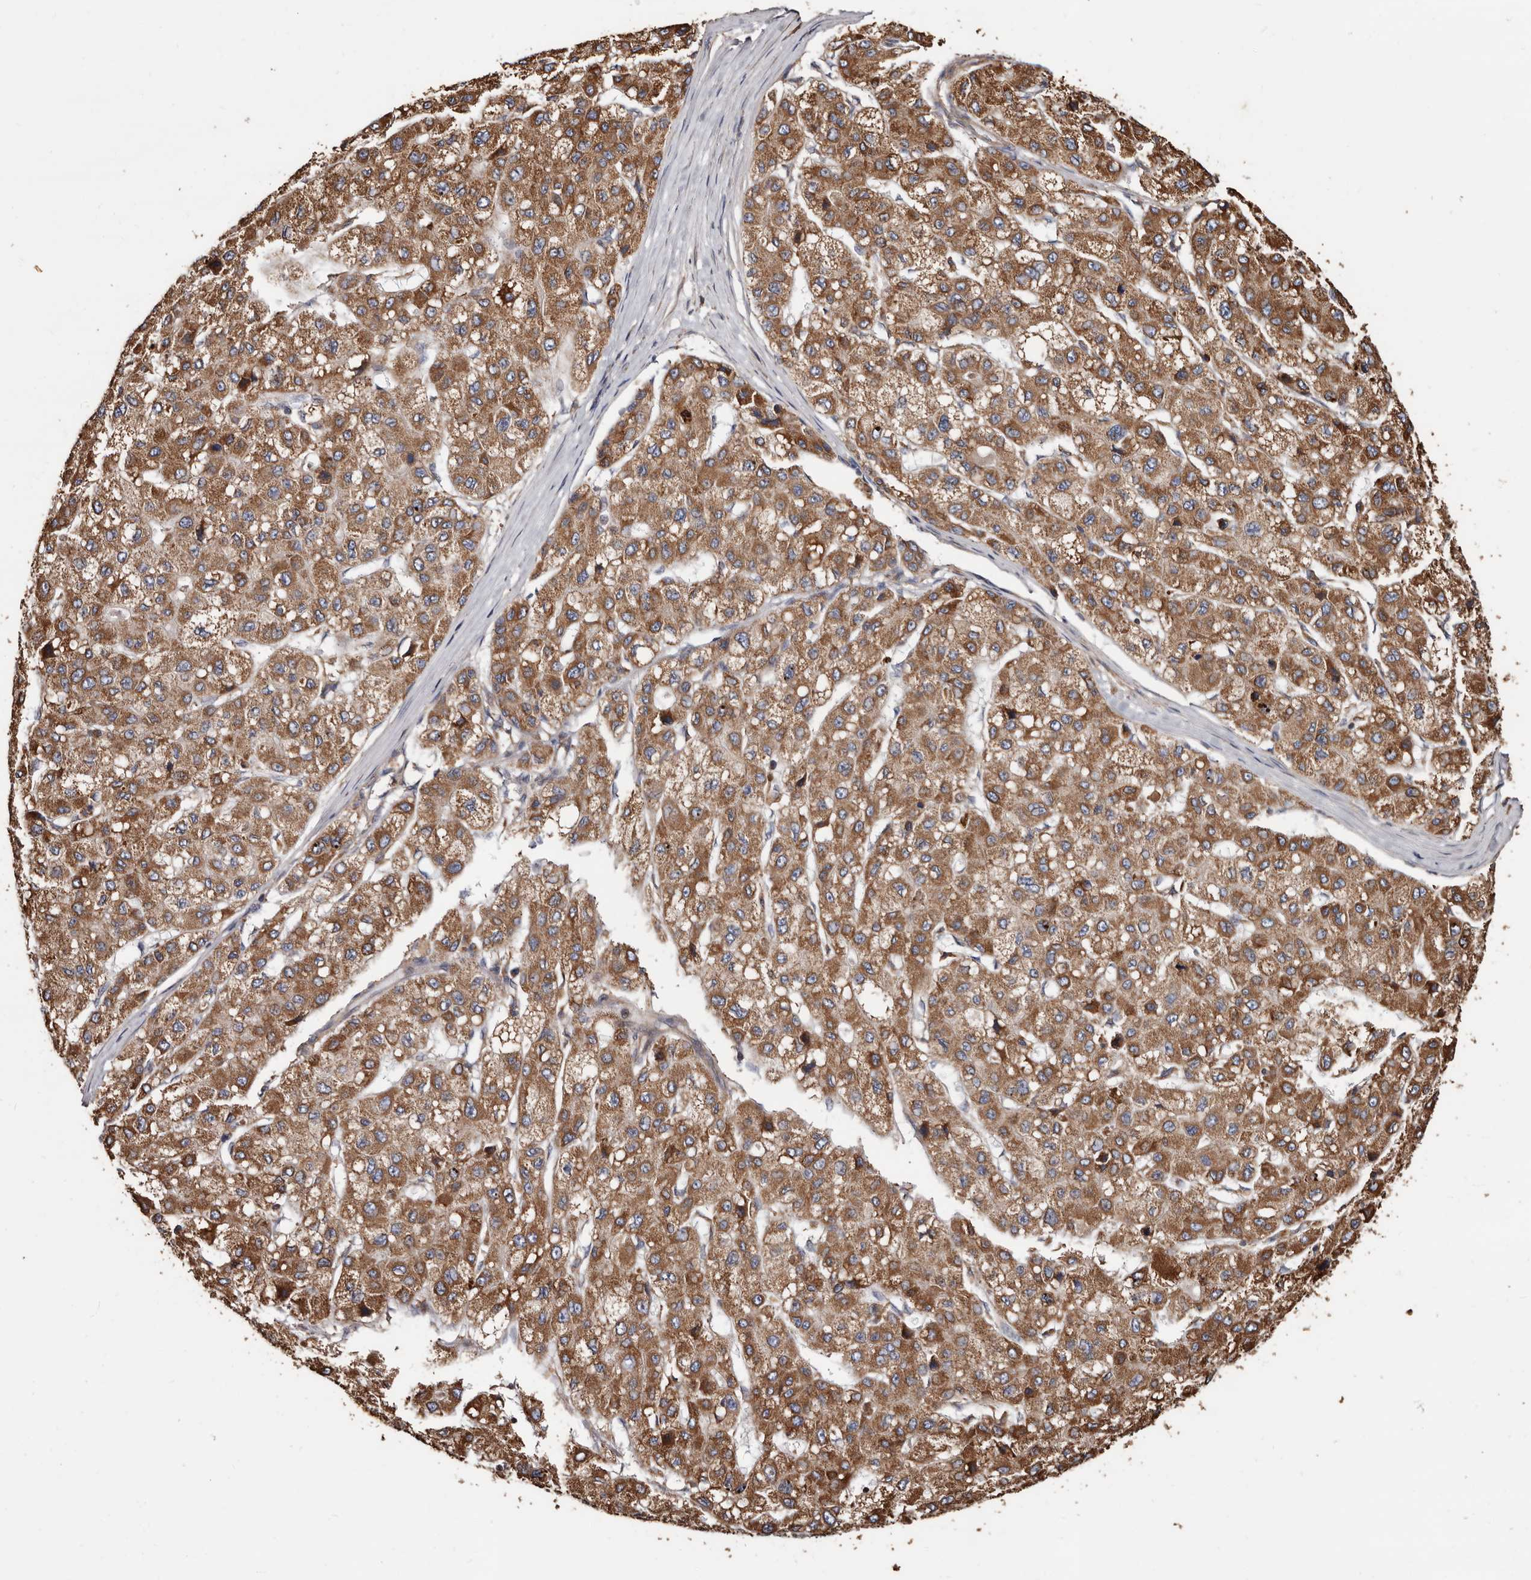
{"staining": {"intensity": "moderate", "quantity": ">75%", "location": "cytoplasmic/membranous"}, "tissue": "liver cancer", "cell_type": "Tumor cells", "image_type": "cancer", "snomed": [{"axis": "morphology", "description": "Carcinoma, Hepatocellular, NOS"}, {"axis": "topography", "description": "Liver"}], "caption": "Moderate cytoplasmic/membranous expression is seen in about >75% of tumor cells in liver cancer.", "gene": "OSGIN2", "patient": {"sex": "male", "age": 80}}